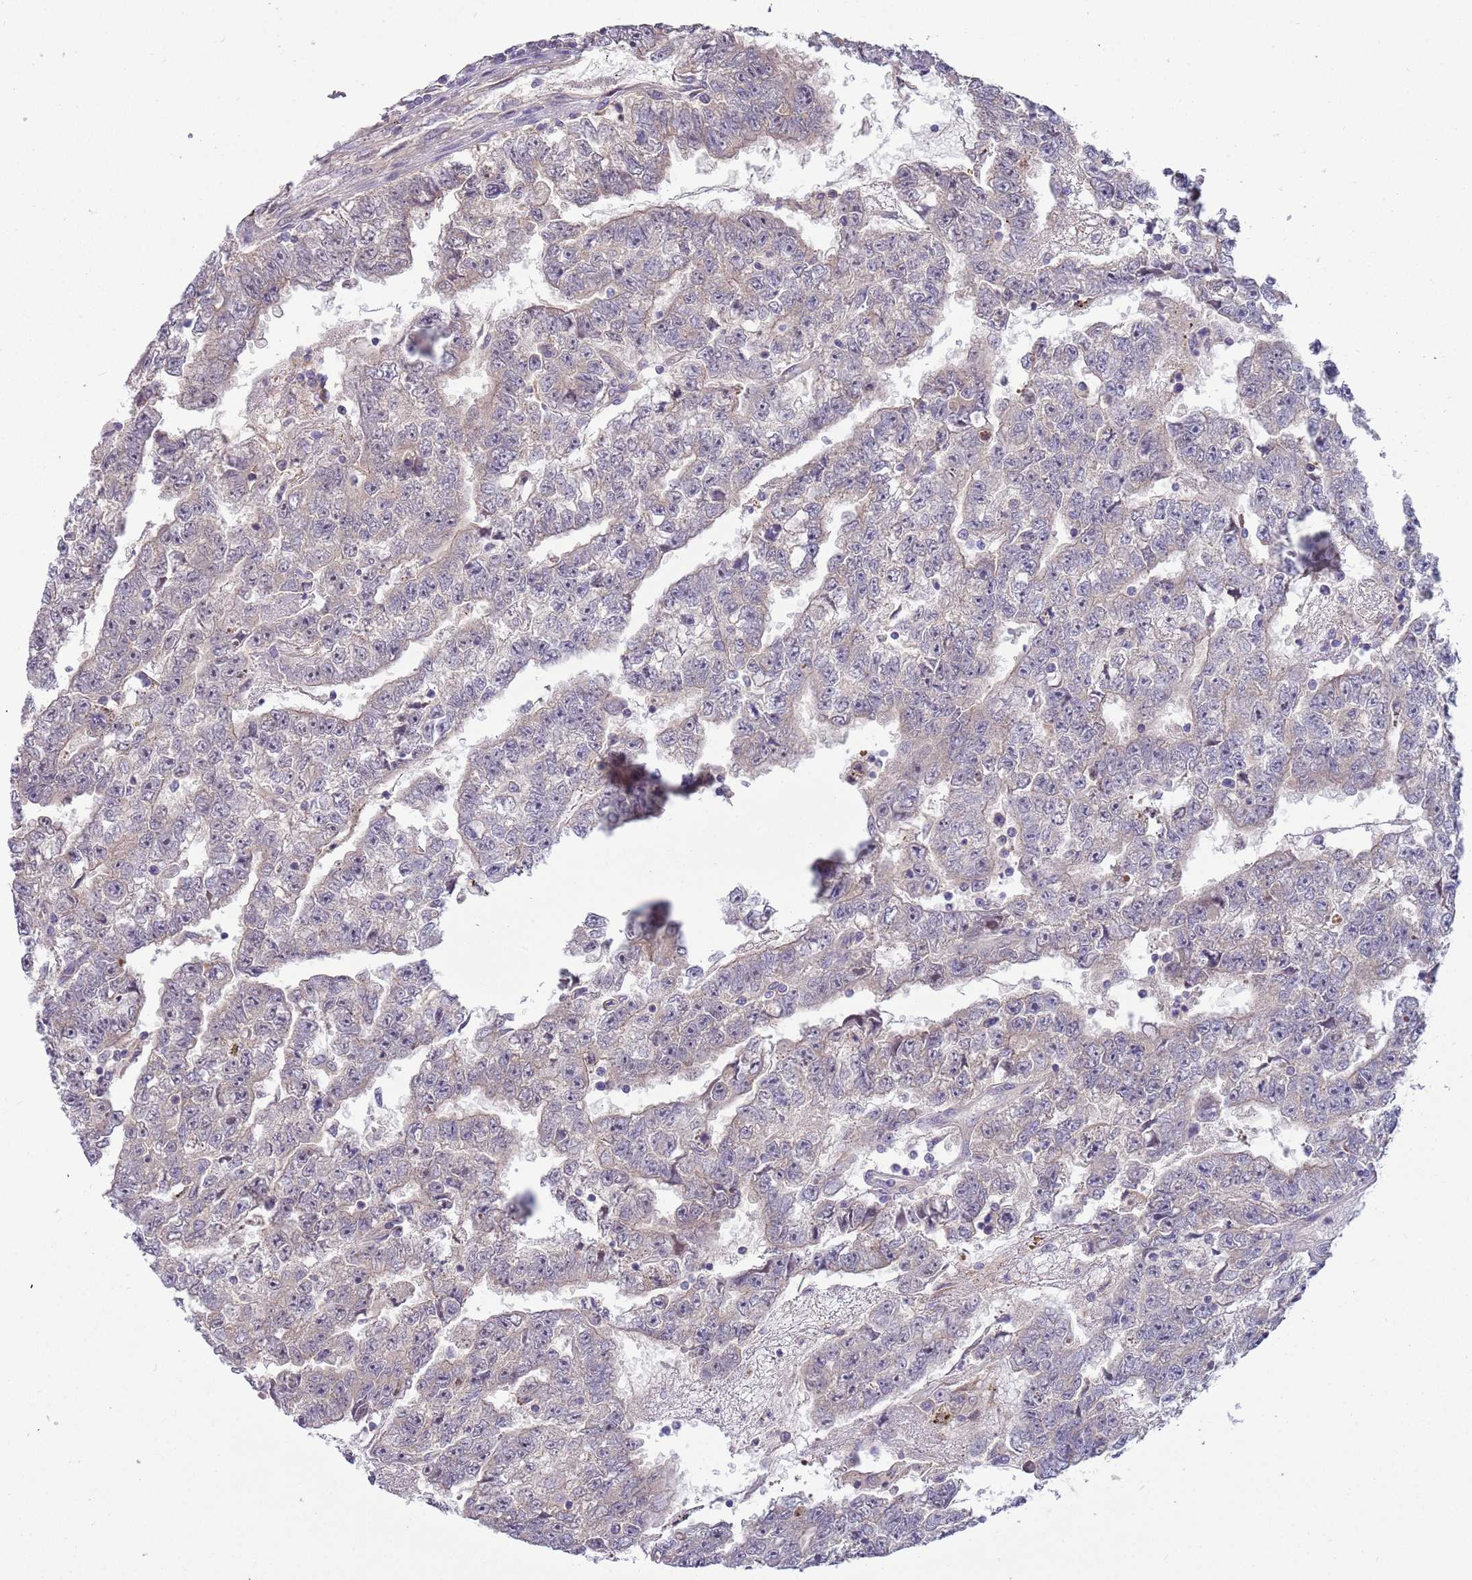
{"staining": {"intensity": "weak", "quantity": "<25%", "location": "cytoplasmic/membranous"}, "tissue": "testis cancer", "cell_type": "Tumor cells", "image_type": "cancer", "snomed": [{"axis": "morphology", "description": "Carcinoma, Embryonal, NOS"}, {"axis": "topography", "description": "Testis"}], "caption": "DAB (3,3'-diaminobenzidine) immunohistochemical staining of human embryonal carcinoma (testis) reveals no significant expression in tumor cells. (Stains: DAB immunohistochemistry with hematoxylin counter stain, Microscopy: brightfield microscopy at high magnification).", "gene": "CABYR", "patient": {"sex": "male", "age": 25}}